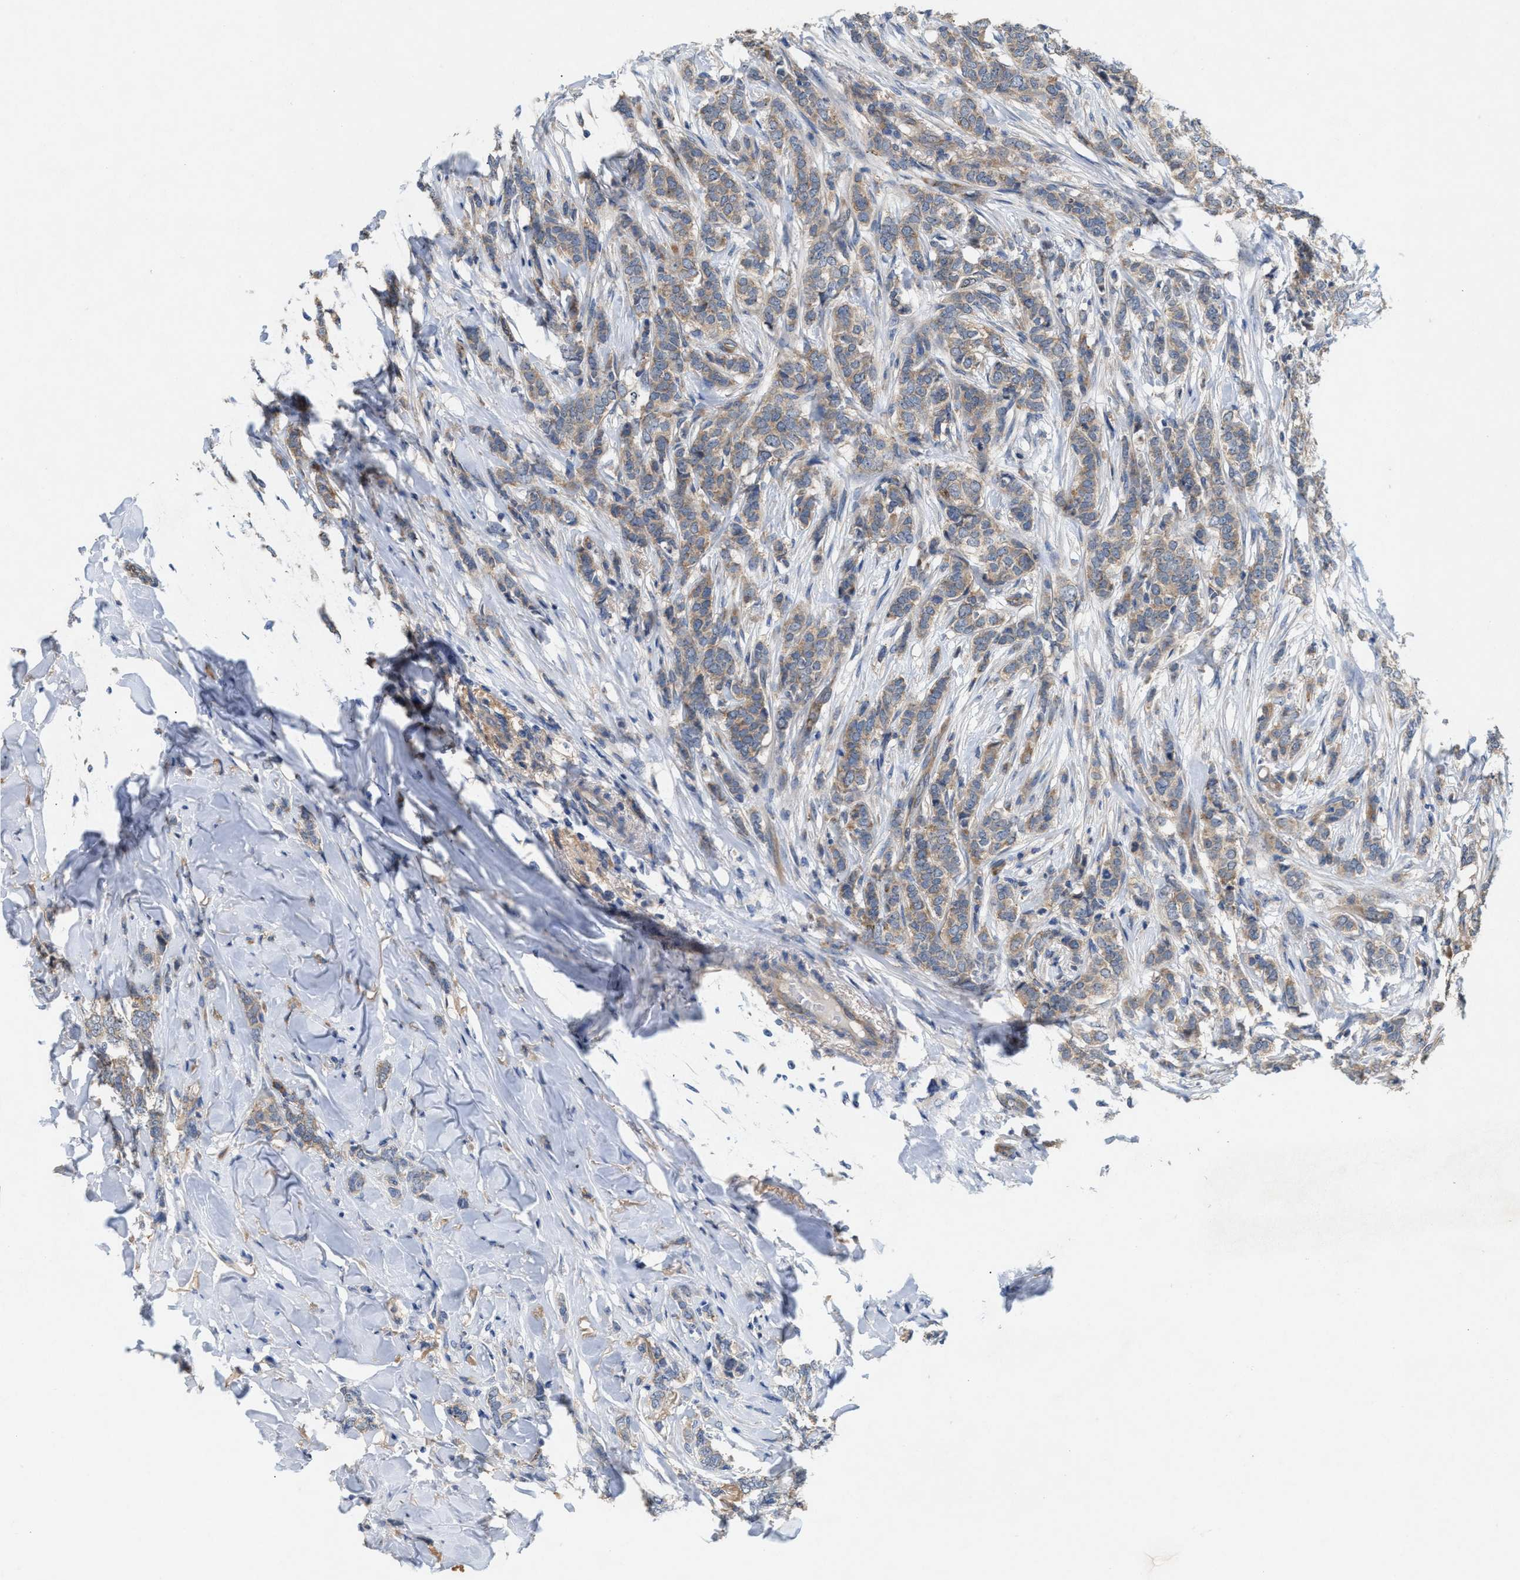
{"staining": {"intensity": "moderate", "quantity": ">75%", "location": "cytoplasmic/membranous"}, "tissue": "breast cancer", "cell_type": "Tumor cells", "image_type": "cancer", "snomed": [{"axis": "morphology", "description": "Lobular carcinoma"}, {"axis": "topography", "description": "Skin"}, {"axis": "topography", "description": "Breast"}], "caption": "Immunohistochemistry (IHC) micrograph of neoplastic tissue: human lobular carcinoma (breast) stained using immunohistochemistry (IHC) shows medium levels of moderate protein expression localized specifically in the cytoplasmic/membranous of tumor cells, appearing as a cytoplasmic/membranous brown color.", "gene": "UBAP2", "patient": {"sex": "female", "age": 46}}